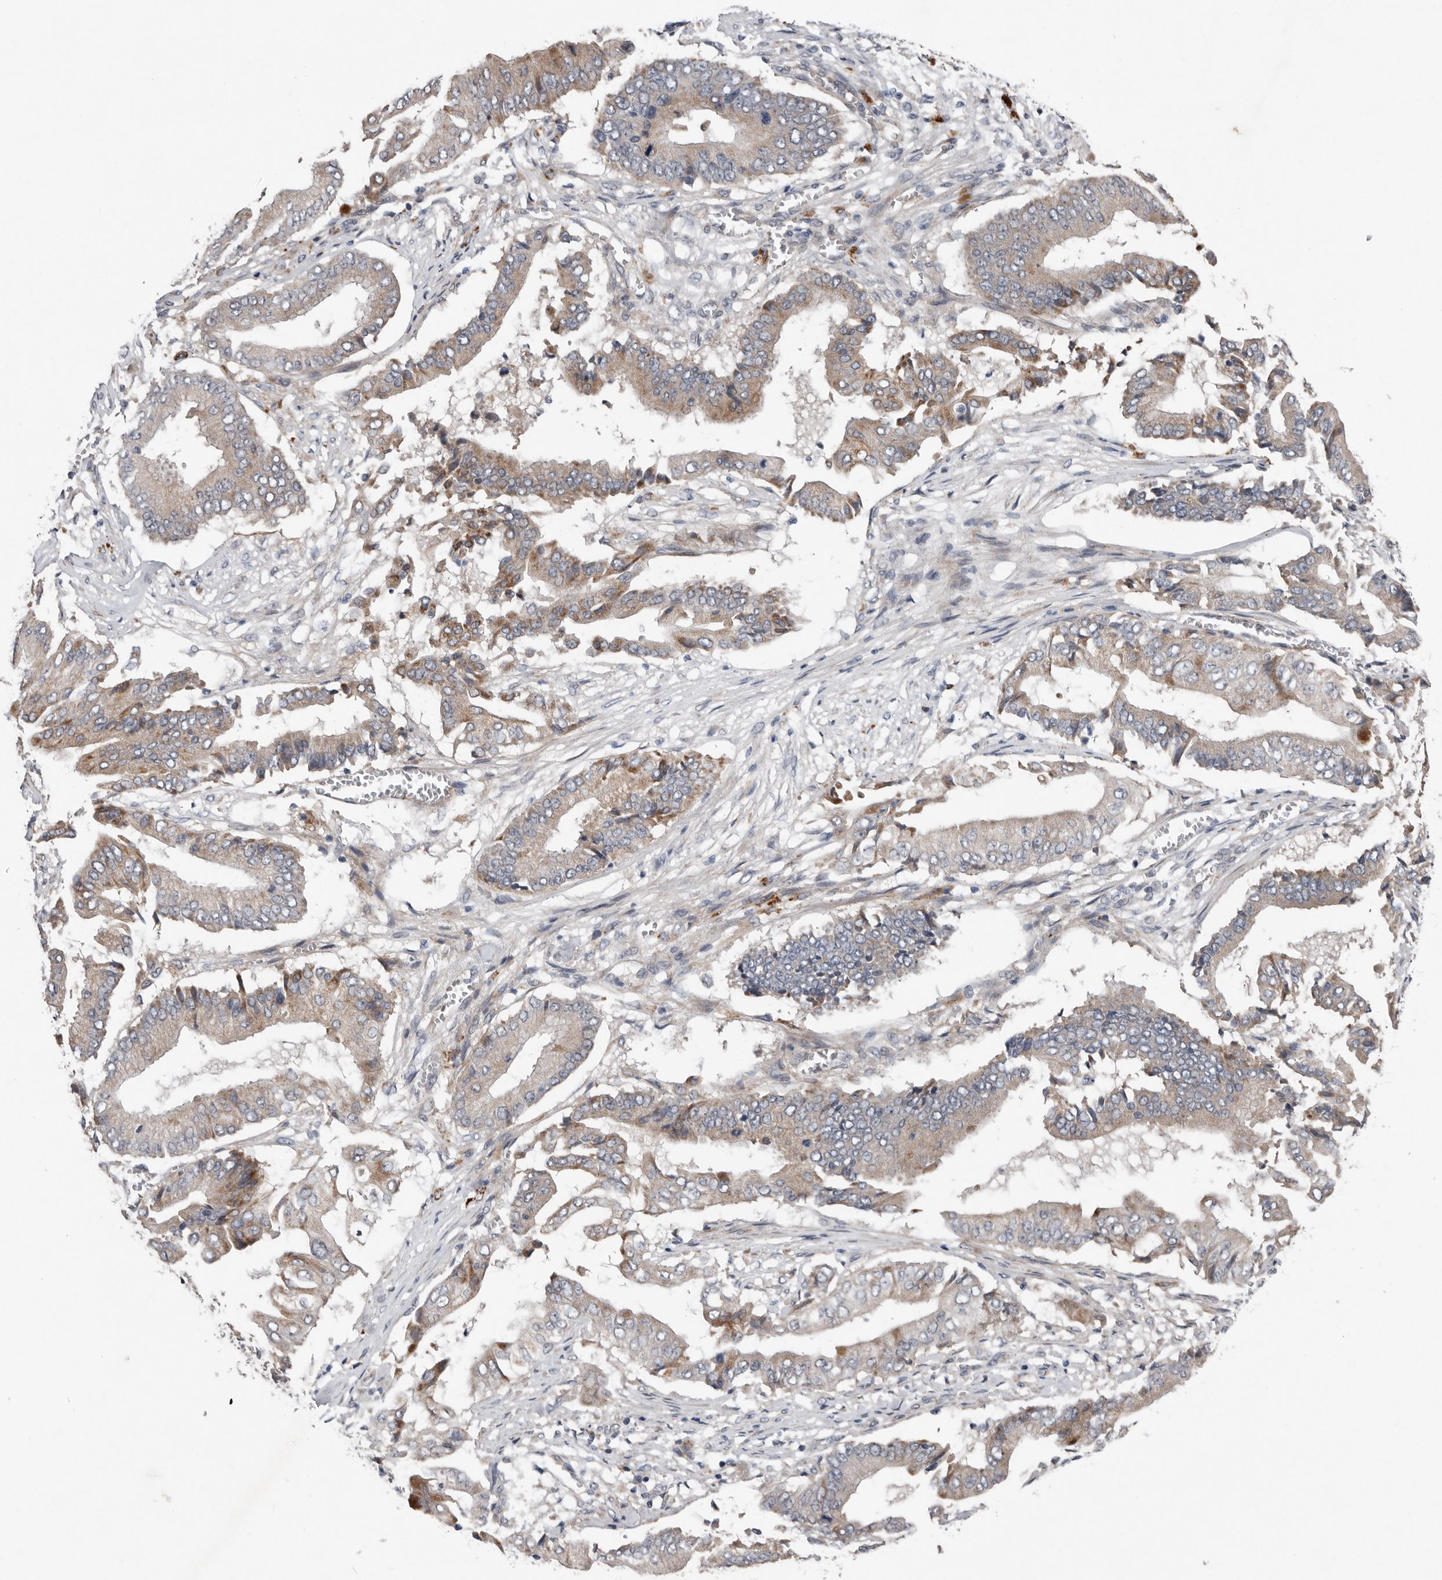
{"staining": {"intensity": "weak", "quantity": "25%-75%", "location": "cytoplasmic/membranous"}, "tissue": "pancreatic cancer", "cell_type": "Tumor cells", "image_type": "cancer", "snomed": [{"axis": "morphology", "description": "Adenocarcinoma, NOS"}, {"axis": "topography", "description": "Pancreas"}], "caption": "This photomicrograph reveals immunohistochemistry (IHC) staining of human pancreatic cancer (adenocarcinoma), with low weak cytoplasmic/membranous staining in about 25%-75% of tumor cells.", "gene": "RANBP17", "patient": {"sex": "female", "age": 77}}